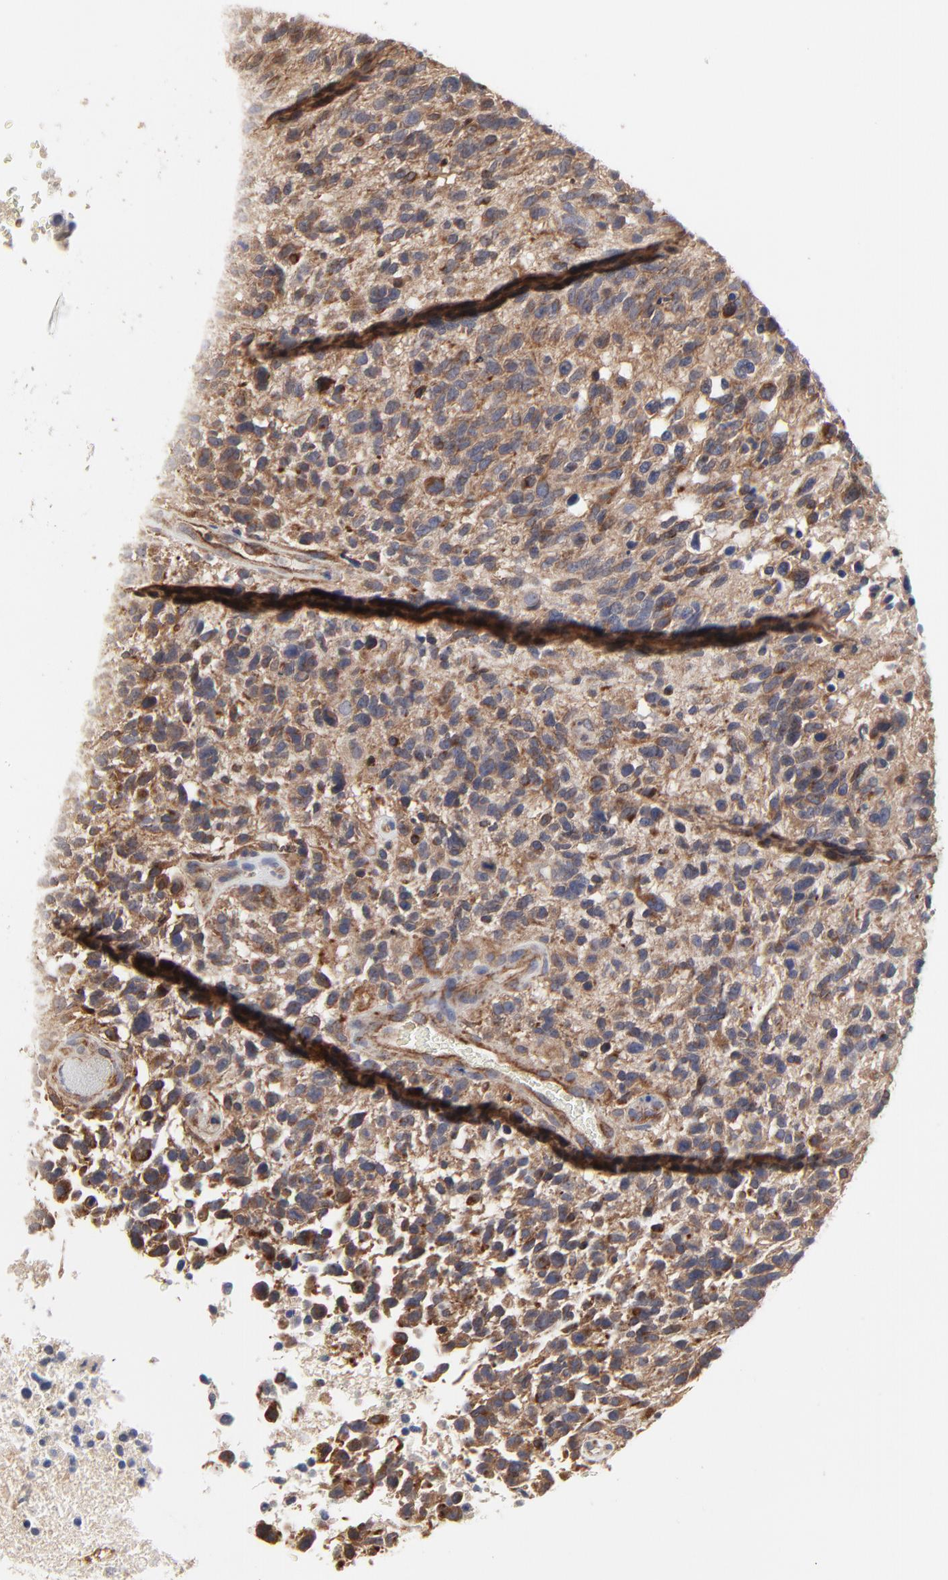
{"staining": {"intensity": "moderate", "quantity": ">75%", "location": "cytoplasmic/membranous"}, "tissue": "glioma", "cell_type": "Tumor cells", "image_type": "cancer", "snomed": [{"axis": "morphology", "description": "Glioma, malignant, High grade"}, {"axis": "topography", "description": "Brain"}], "caption": "Glioma stained with a protein marker displays moderate staining in tumor cells.", "gene": "RAB9A", "patient": {"sex": "male", "age": 72}}